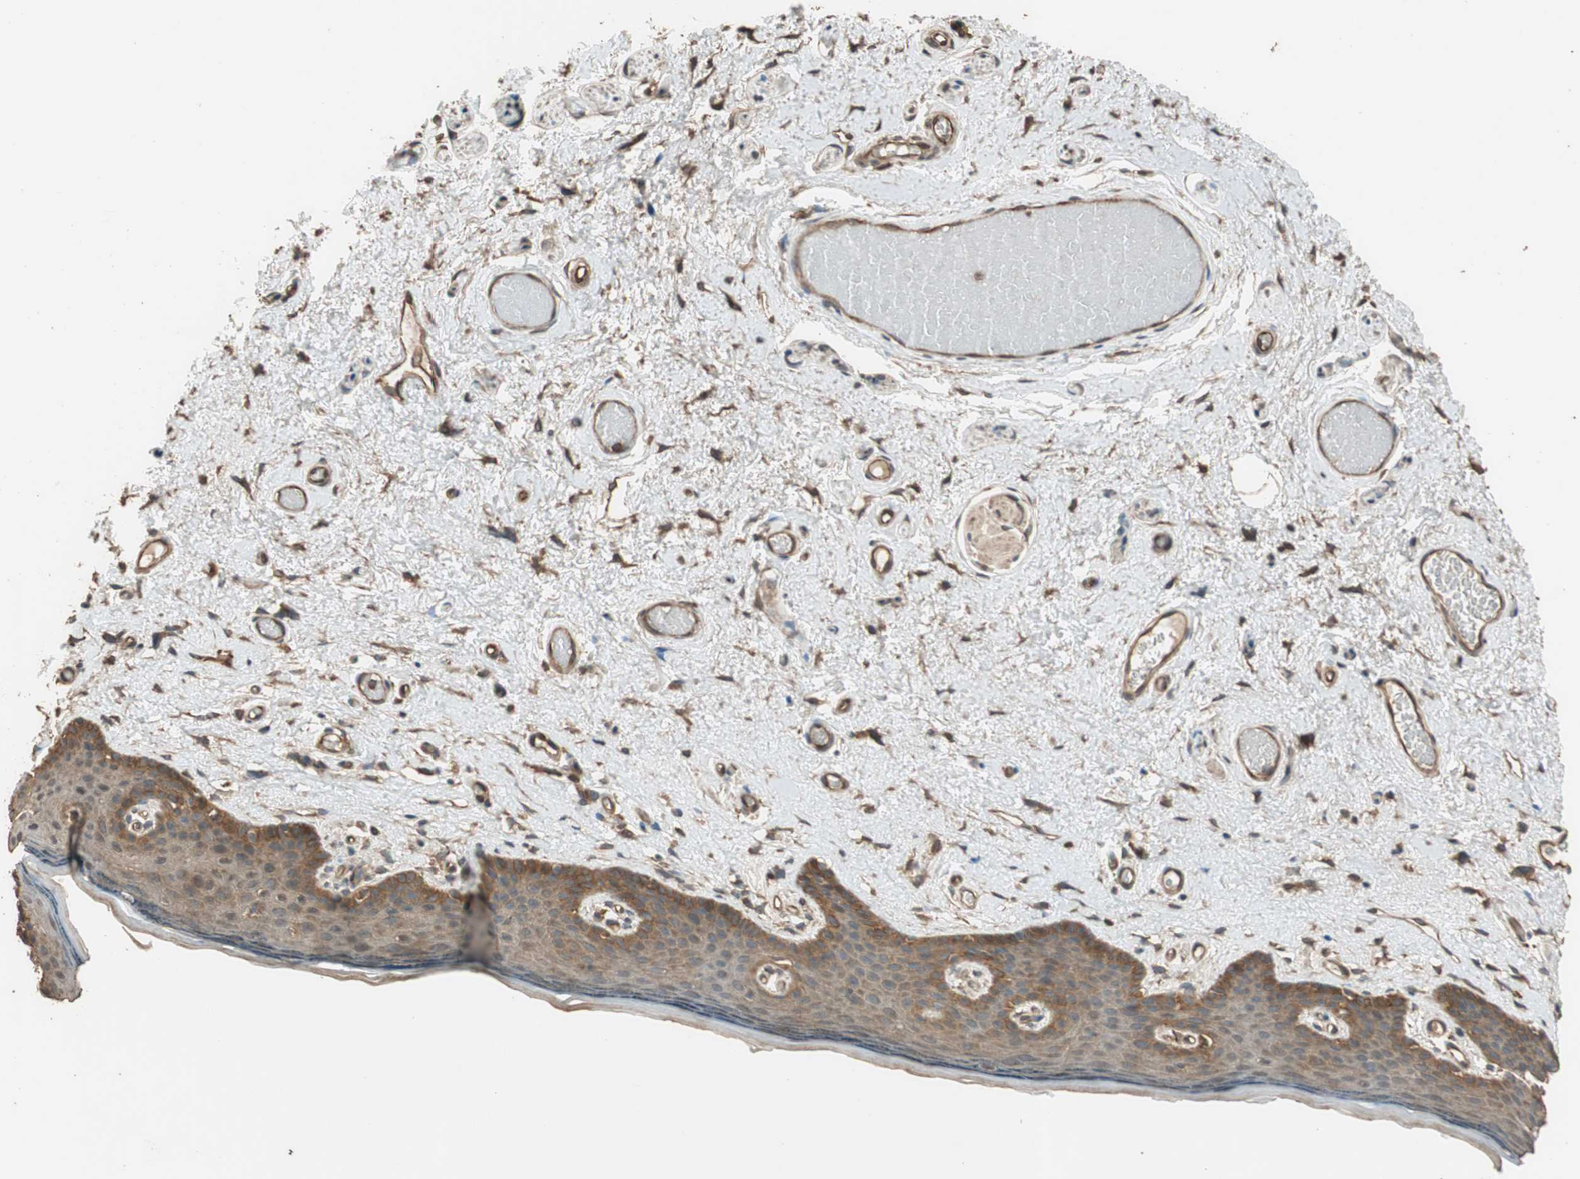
{"staining": {"intensity": "moderate", "quantity": ">75%", "location": "cytoplasmic/membranous"}, "tissue": "skin", "cell_type": "Epidermal cells", "image_type": "normal", "snomed": [{"axis": "morphology", "description": "Normal tissue, NOS"}, {"axis": "topography", "description": "Vulva"}], "caption": "Moderate cytoplasmic/membranous protein expression is present in approximately >75% of epidermal cells in skin. (IHC, brightfield microscopy, high magnification).", "gene": "MST1R", "patient": {"sex": "female", "age": 54}}